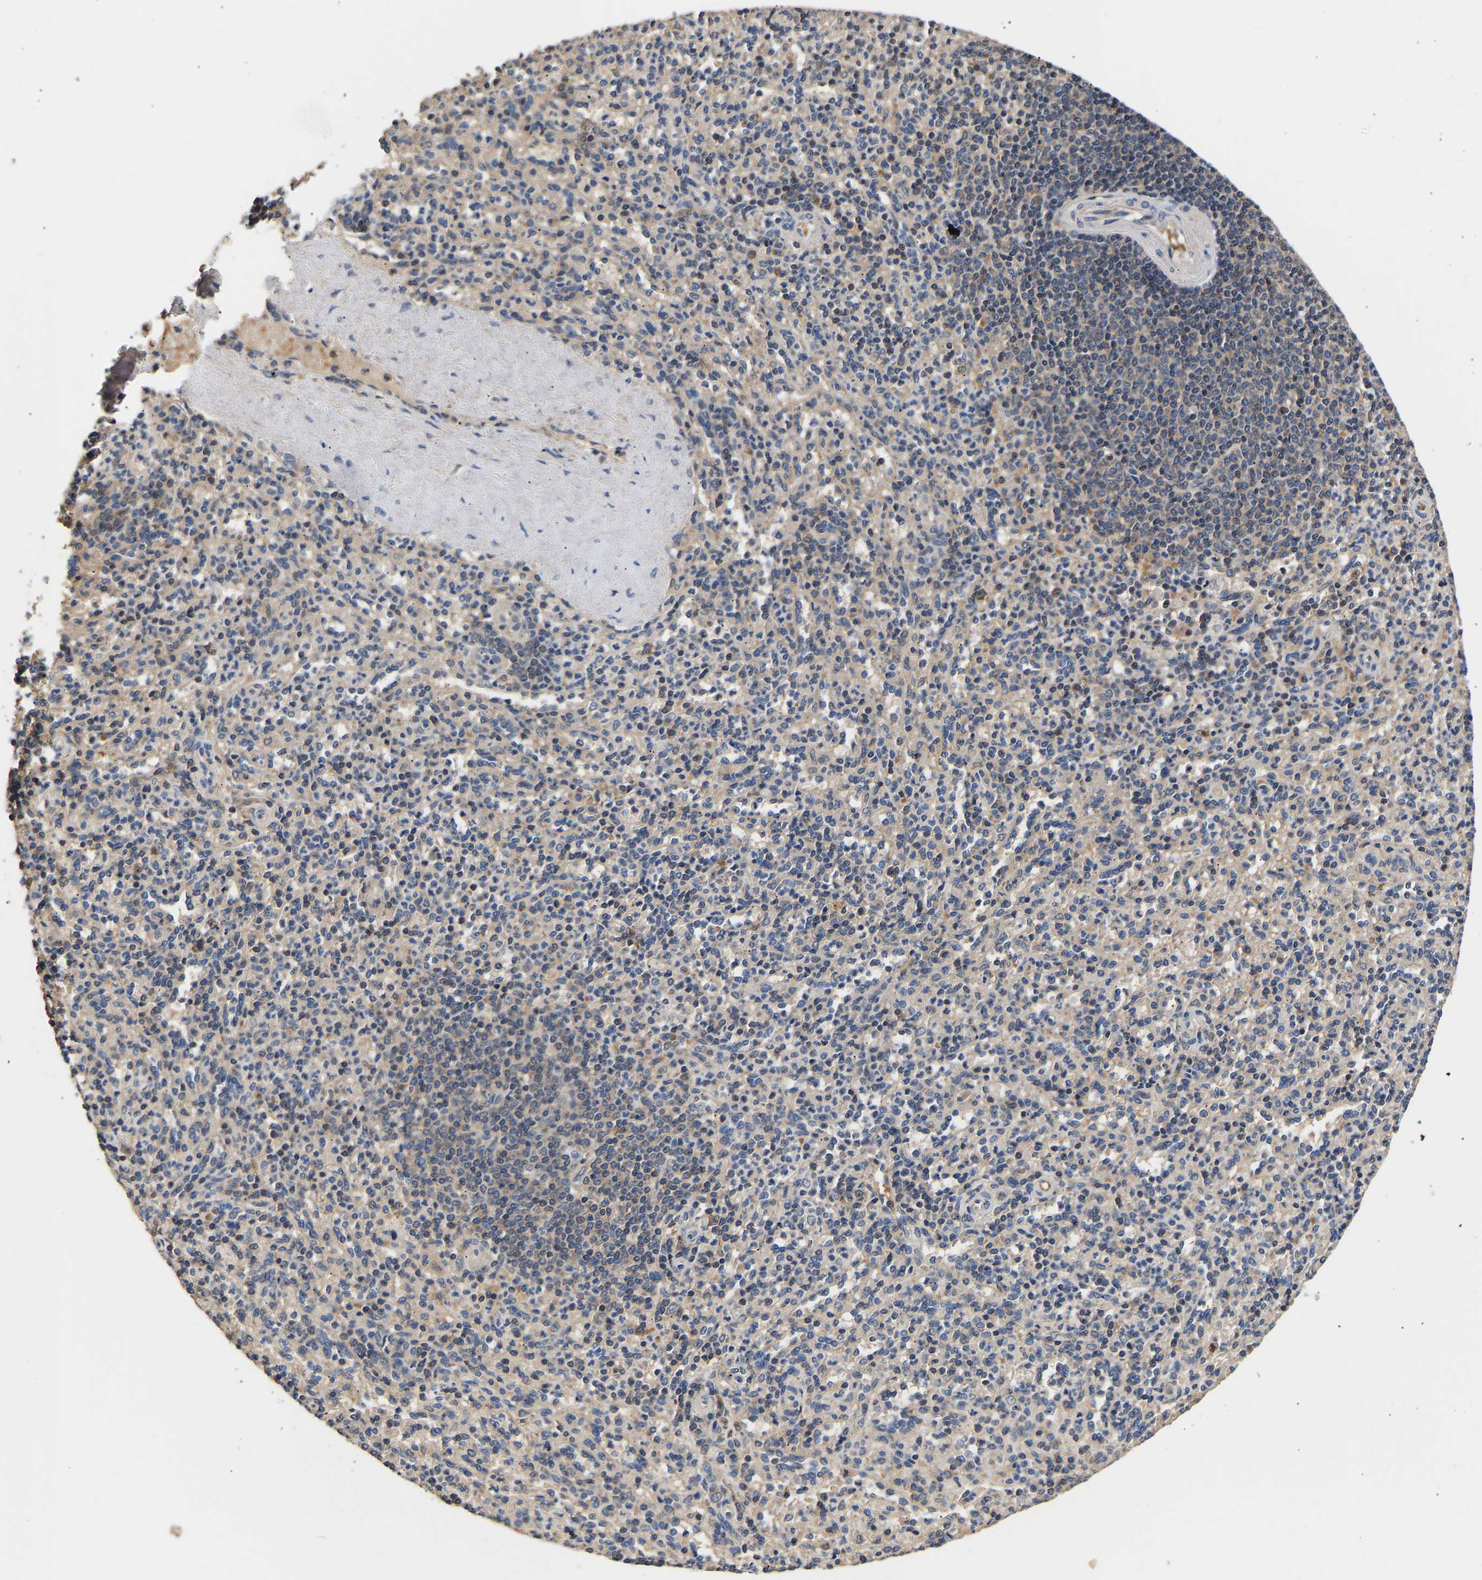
{"staining": {"intensity": "strong", "quantity": "<25%", "location": "cytoplasmic/membranous"}, "tissue": "spleen", "cell_type": "Cells in red pulp", "image_type": "normal", "snomed": [{"axis": "morphology", "description": "Normal tissue, NOS"}, {"axis": "topography", "description": "Spleen"}], "caption": "Approximately <25% of cells in red pulp in unremarkable spleen reveal strong cytoplasmic/membranous protein staining as visualized by brown immunohistochemical staining.", "gene": "LRBA", "patient": {"sex": "male", "age": 36}}